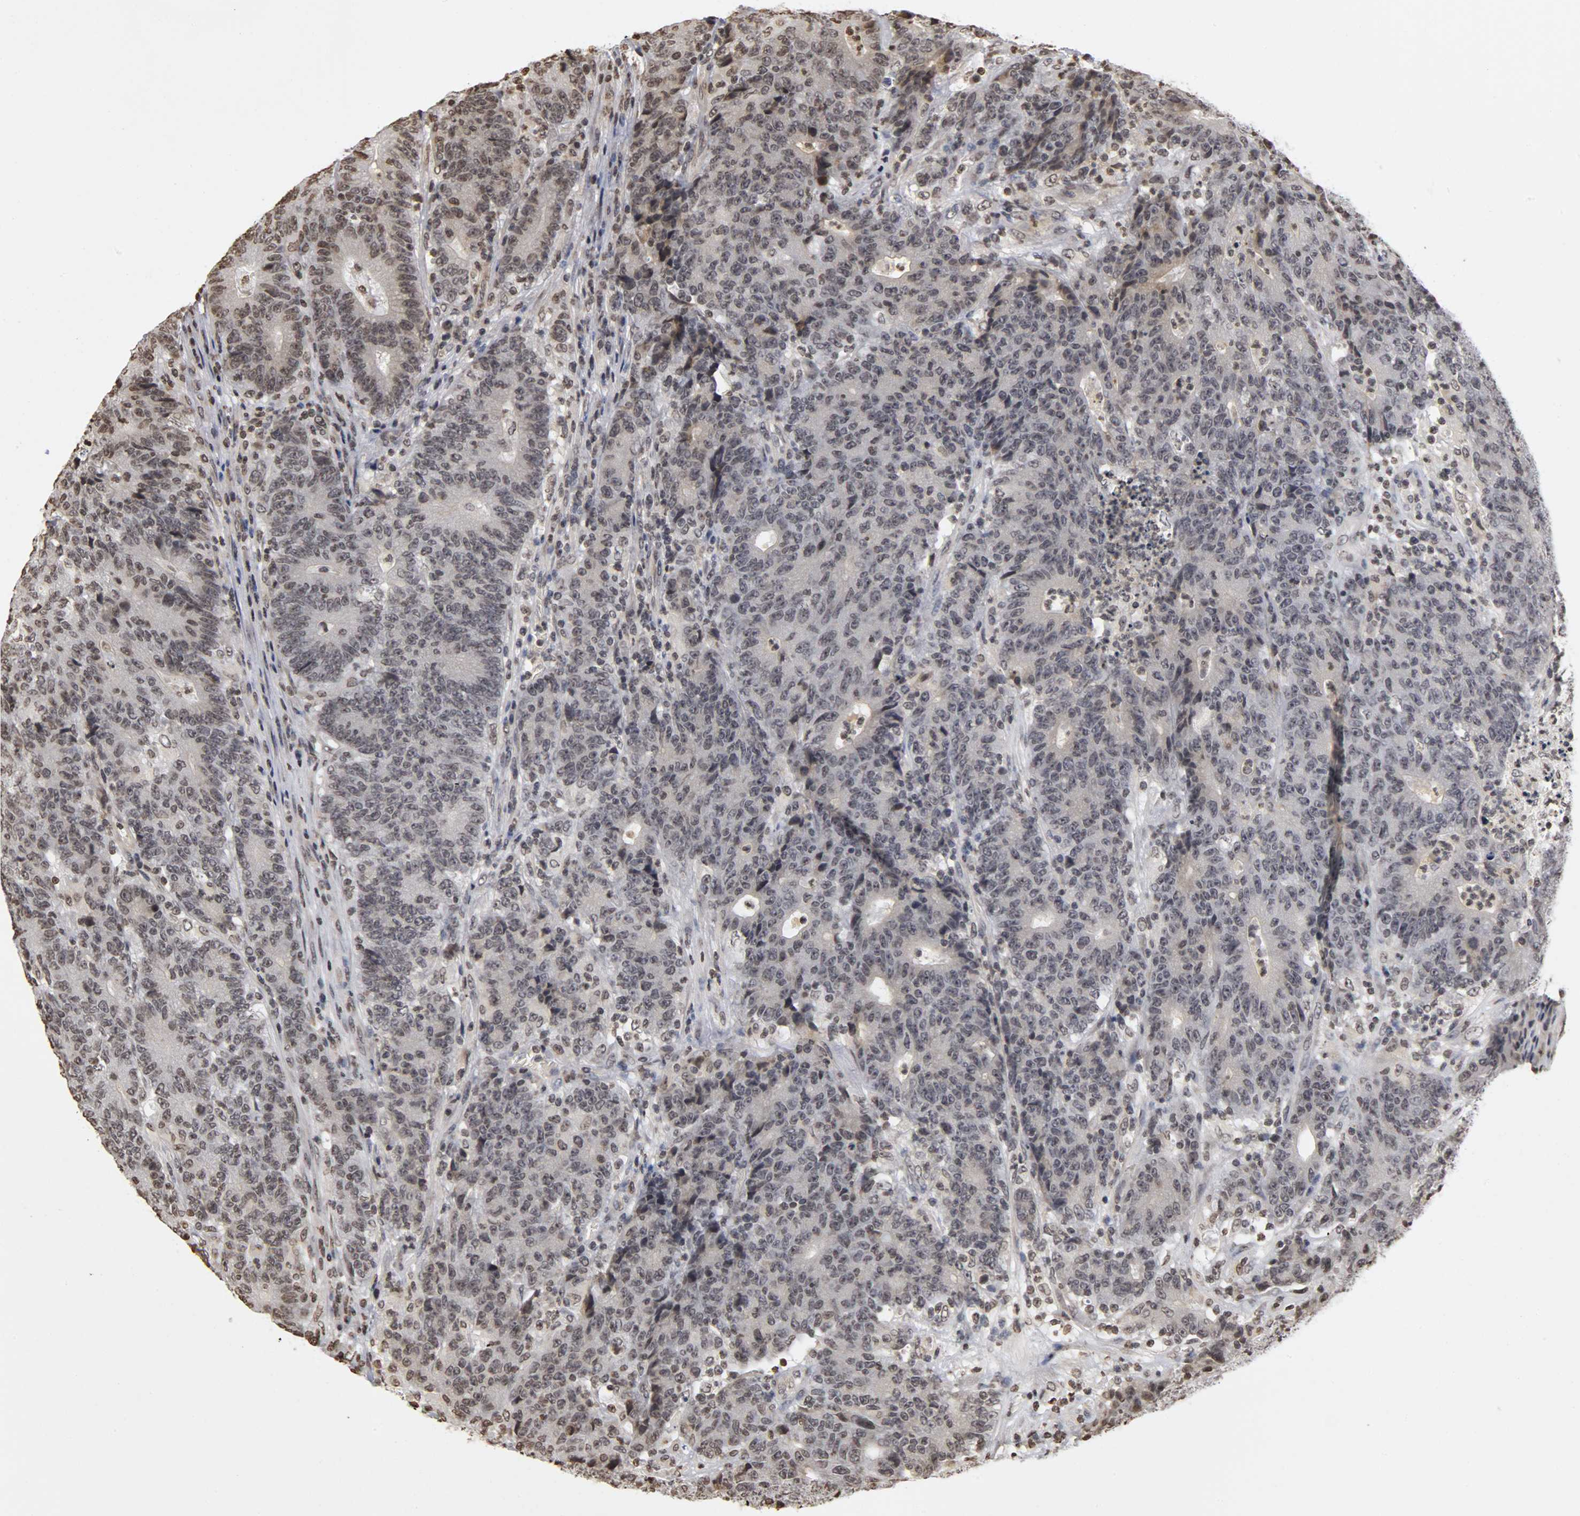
{"staining": {"intensity": "weak", "quantity": "<25%", "location": "nuclear"}, "tissue": "colorectal cancer", "cell_type": "Tumor cells", "image_type": "cancer", "snomed": [{"axis": "morphology", "description": "Normal tissue, NOS"}, {"axis": "morphology", "description": "Adenocarcinoma, NOS"}, {"axis": "topography", "description": "Colon"}], "caption": "IHC image of adenocarcinoma (colorectal) stained for a protein (brown), which demonstrates no staining in tumor cells. (Stains: DAB (3,3'-diaminobenzidine) IHC with hematoxylin counter stain, Microscopy: brightfield microscopy at high magnification).", "gene": "ERCC2", "patient": {"sex": "female", "age": 75}}